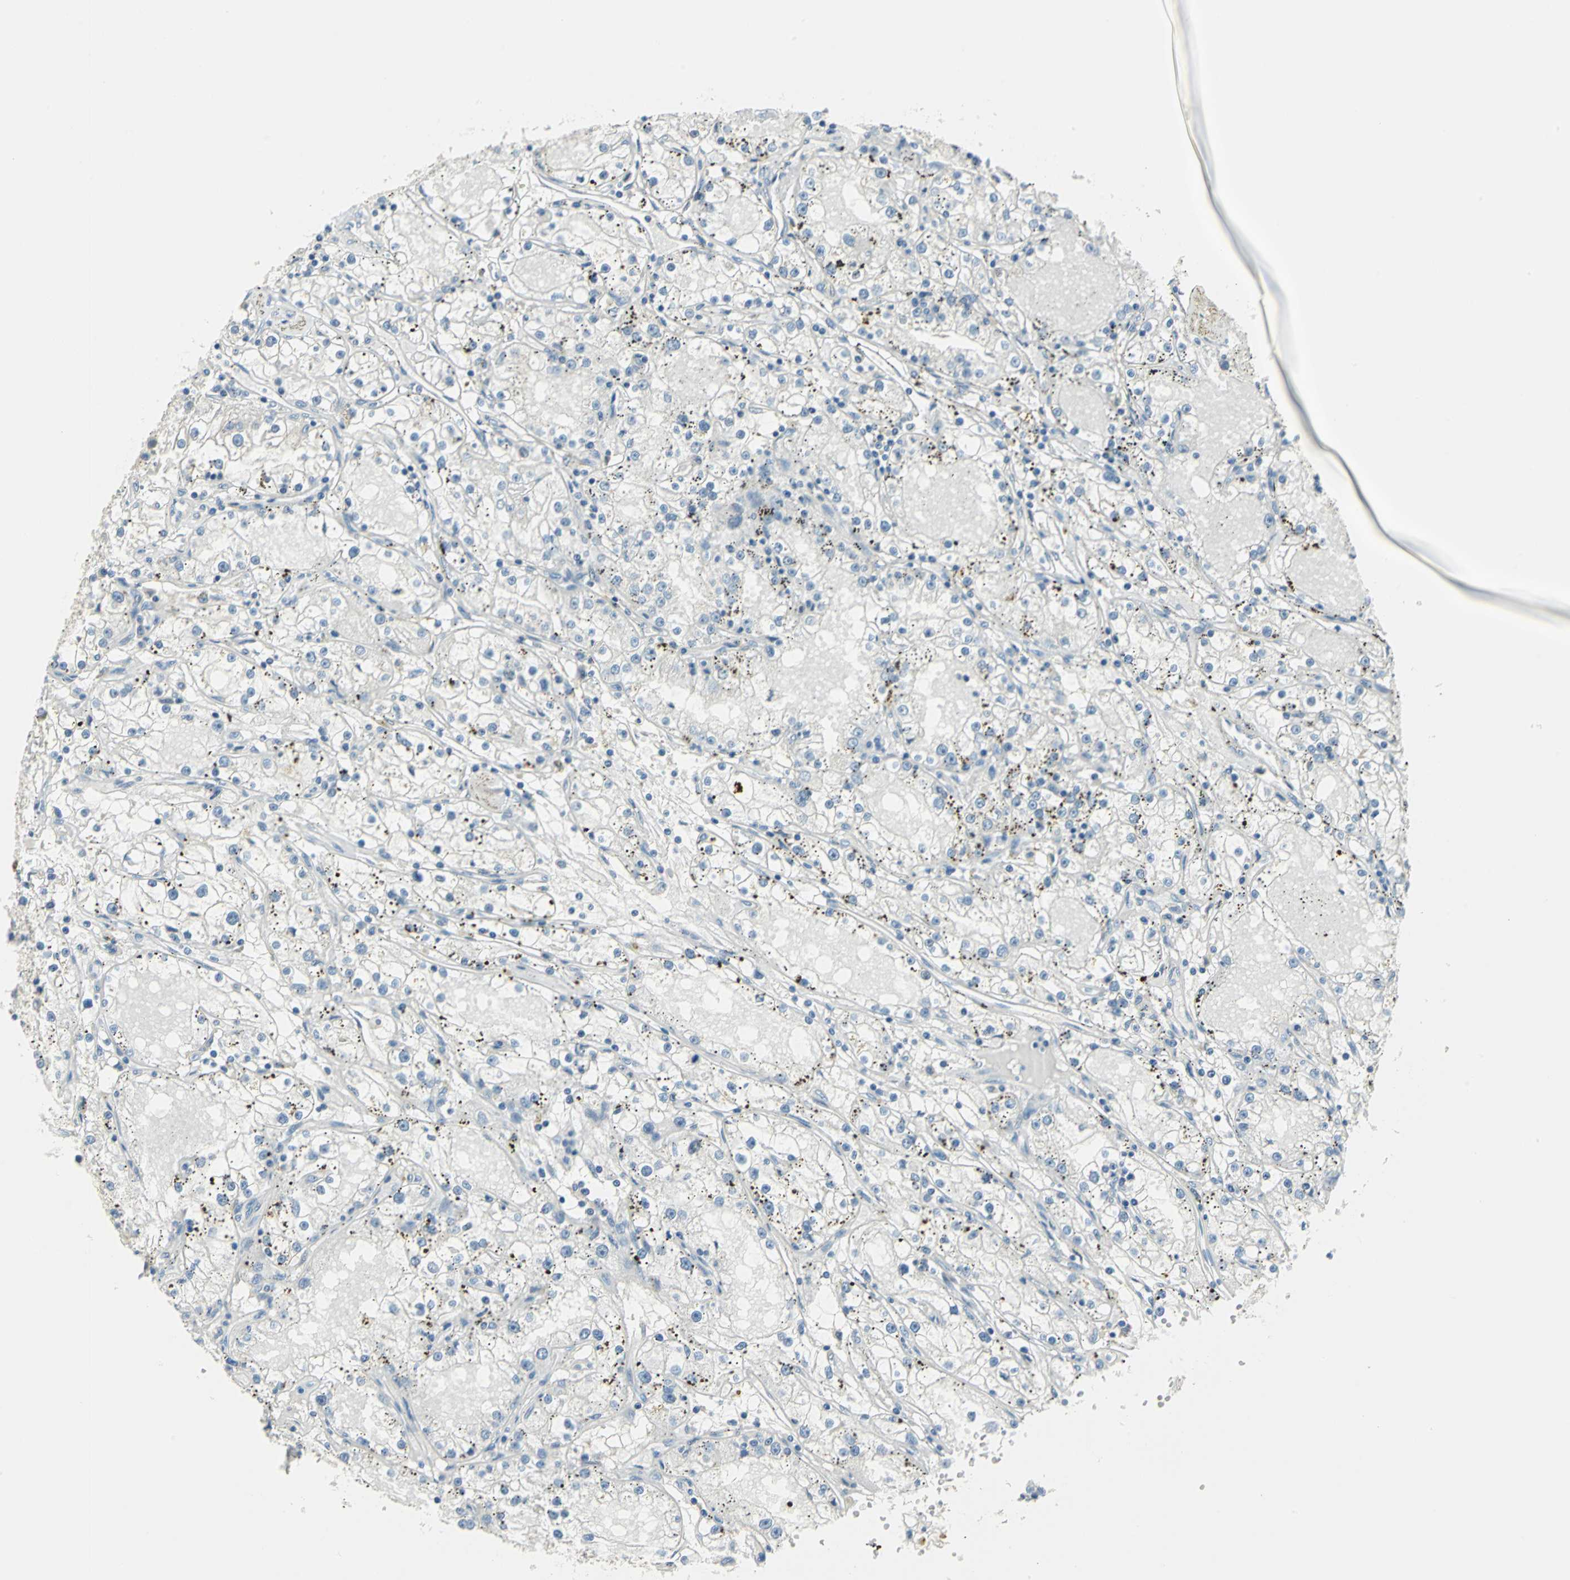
{"staining": {"intensity": "negative", "quantity": "none", "location": "none"}, "tissue": "renal cancer", "cell_type": "Tumor cells", "image_type": "cancer", "snomed": [{"axis": "morphology", "description": "Adenocarcinoma, NOS"}, {"axis": "topography", "description": "Kidney"}], "caption": "The IHC micrograph has no significant staining in tumor cells of renal cancer tissue.", "gene": "UCHL1", "patient": {"sex": "male", "age": 56}}